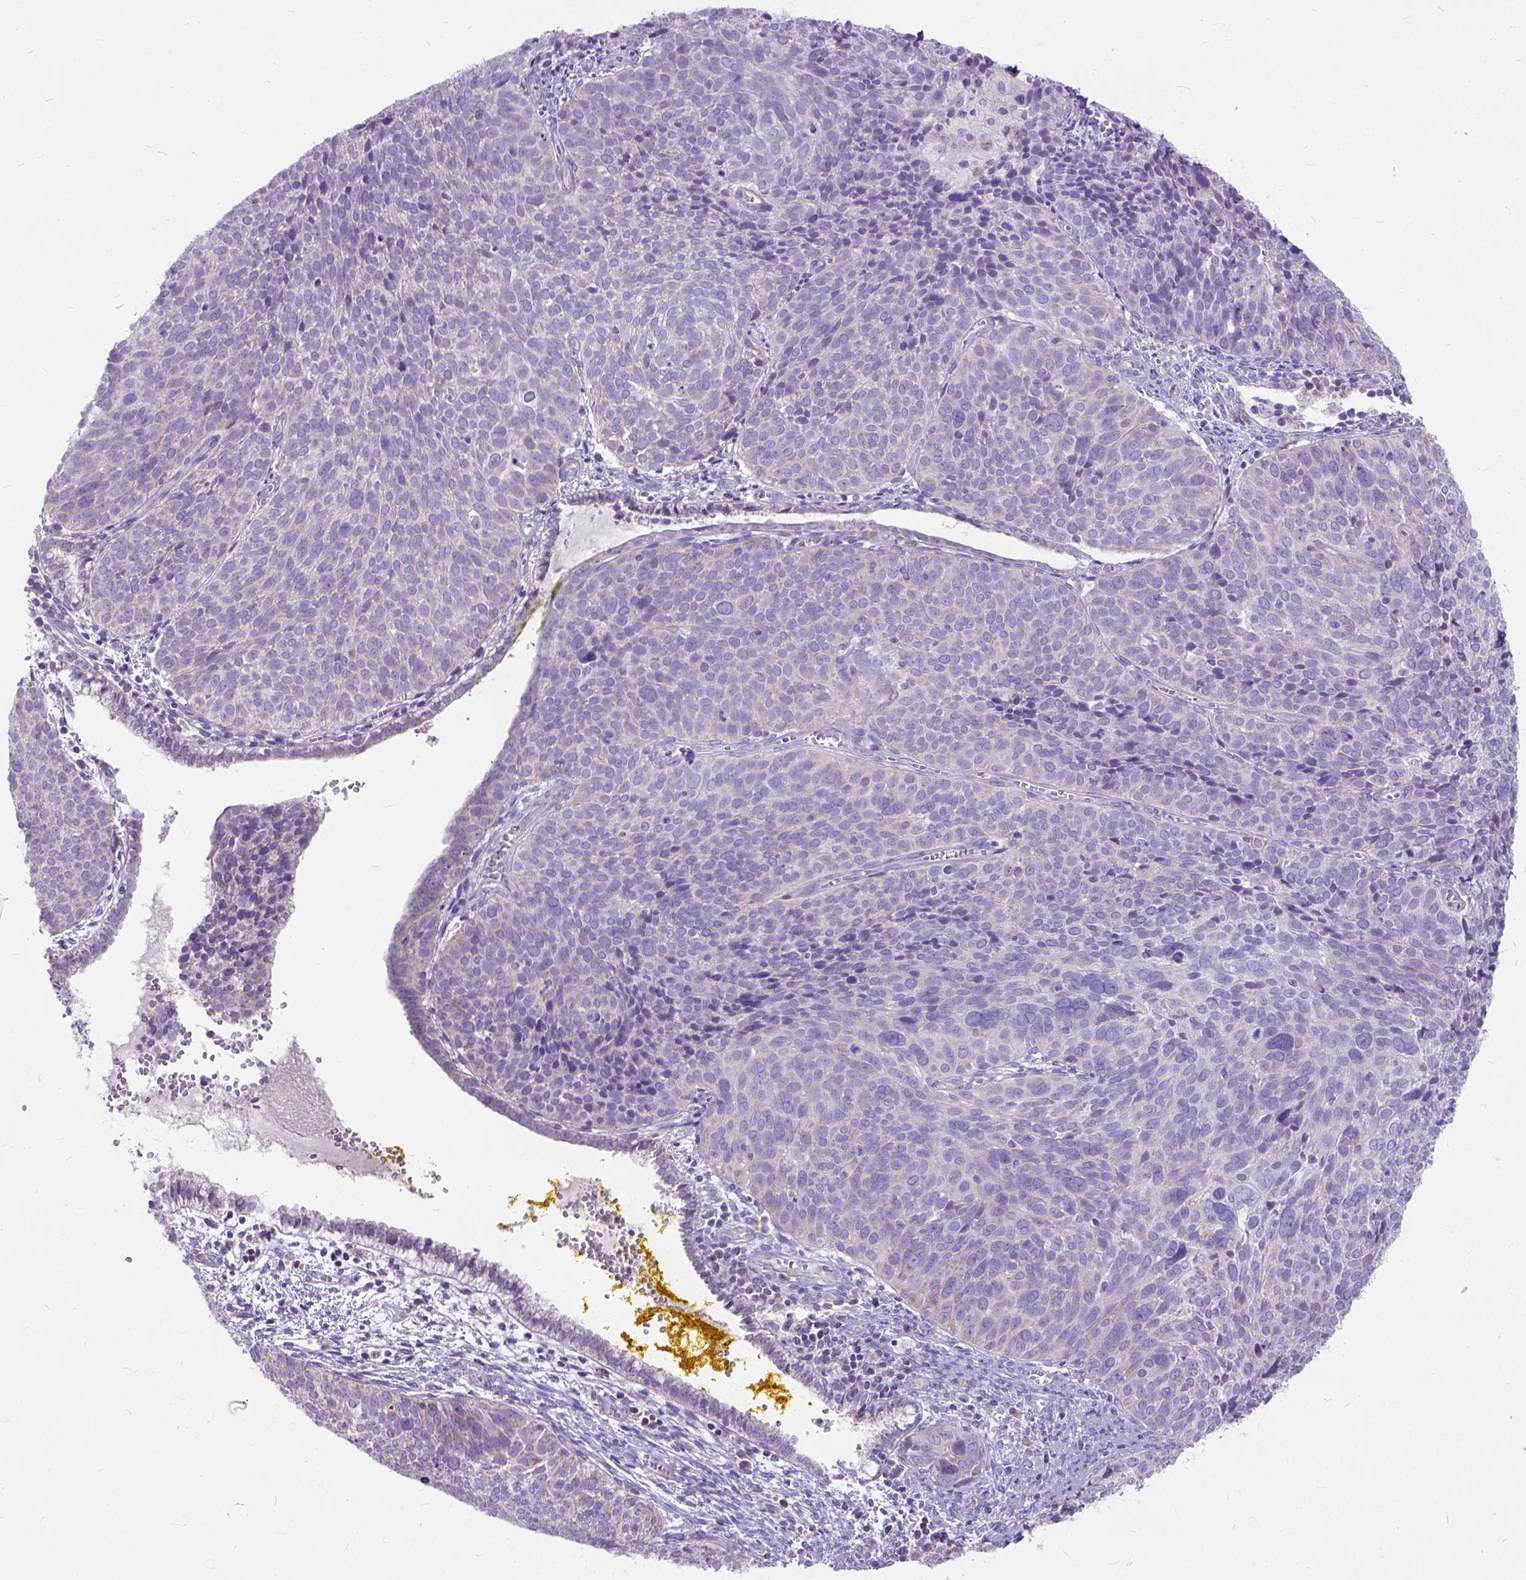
{"staining": {"intensity": "negative", "quantity": "none", "location": "none"}, "tissue": "cervical cancer", "cell_type": "Tumor cells", "image_type": "cancer", "snomed": [{"axis": "morphology", "description": "Squamous cell carcinoma, NOS"}, {"axis": "topography", "description": "Cervix"}], "caption": "Histopathology image shows no protein positivity in tumor cells of cervical cancer (squamous cell carcinoma) tissue.", "gene": "CTAG2", "patient": {"sex": "female", "age": 39}}